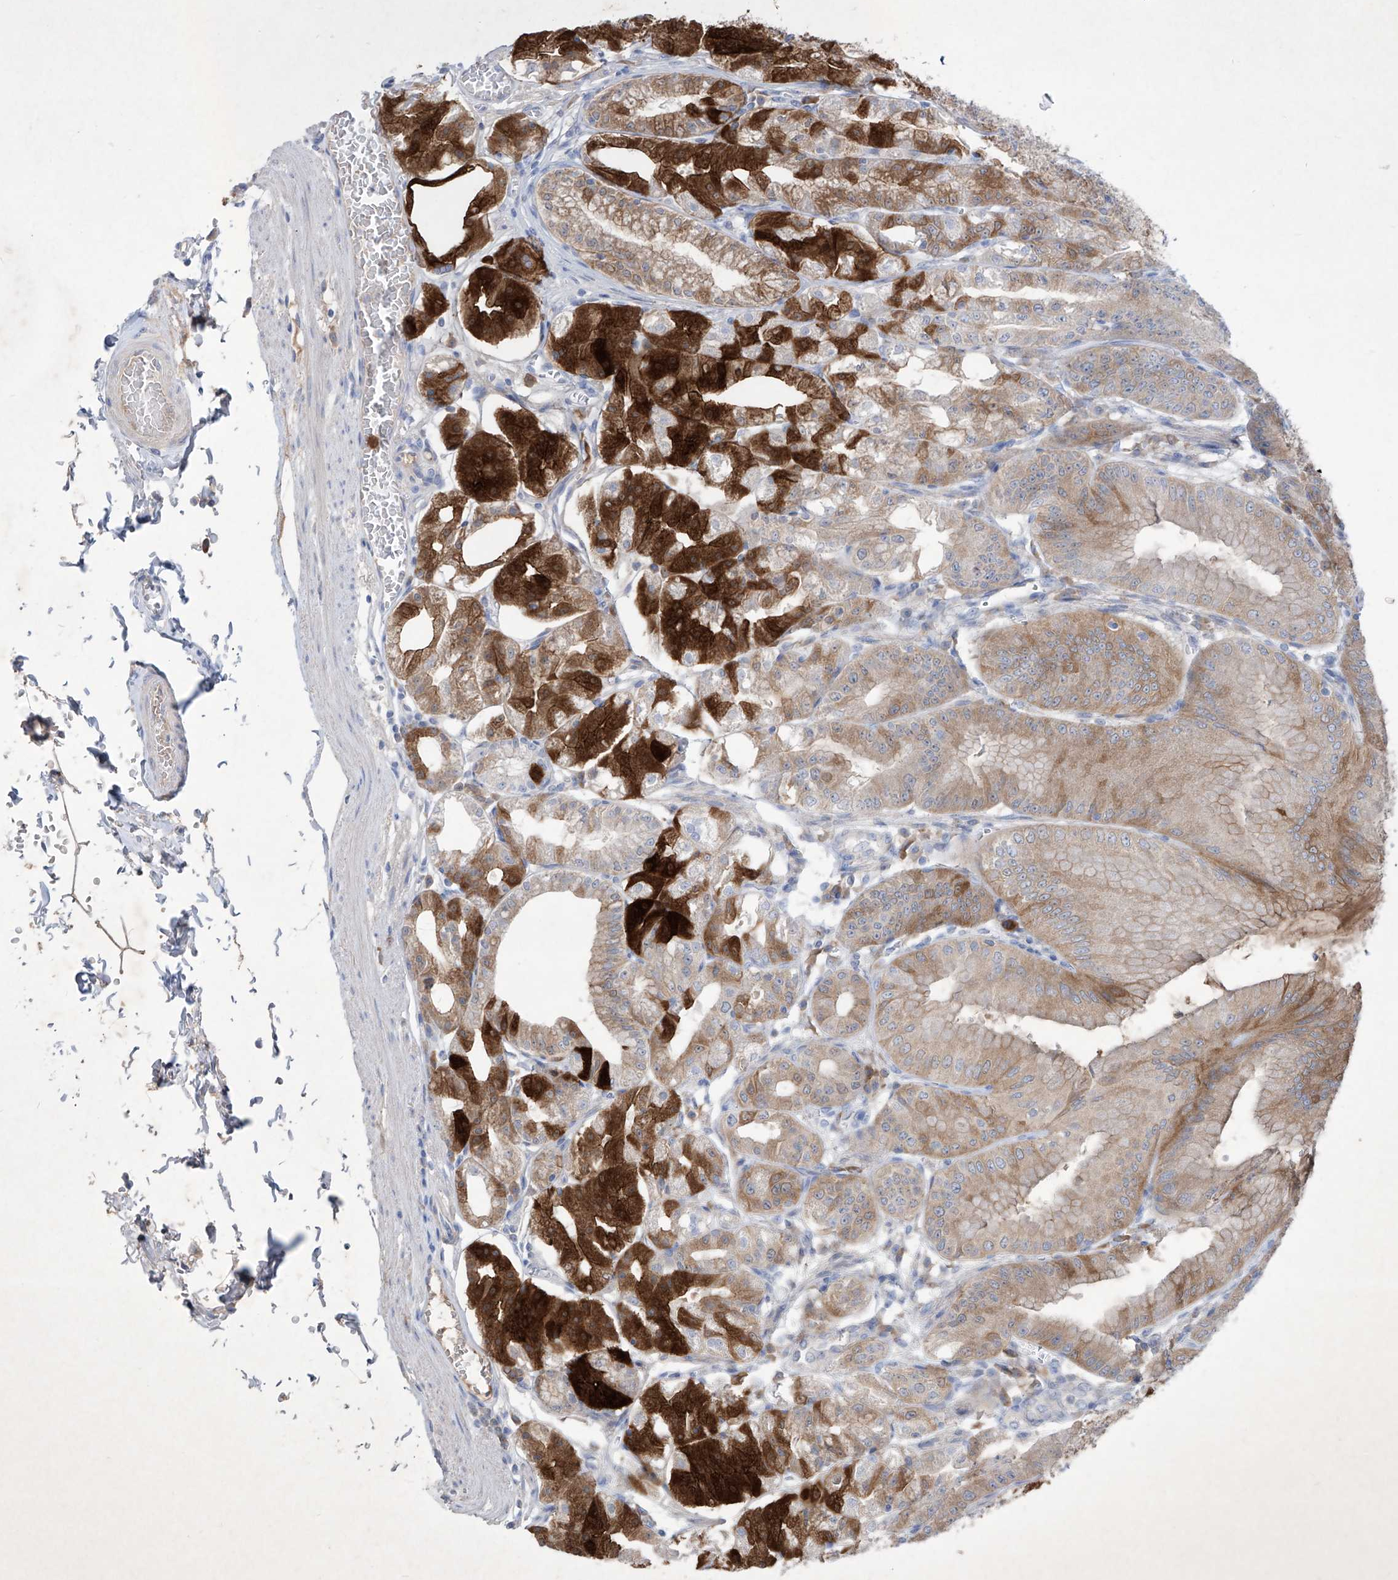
{"staining": {"intensity": "strong", "quantity": "<25%", "location": "cytoplasmic/membranous"}, "tissue": "stomach", "cell_type": "Glandular cells", "image_type": "normal", "snomed": [{"axis": "morphology", "description": "Normal tissue, NOS"}, {"axis": "topography", "description": "Stomach, lower"}], "caption": "Brown immunohistochemical staining in normal human stomach exhibits strong cytoplasmic/membranous staining in approximately <25% of glandular cells. (Brightfield microscopy of DAB IHC at high magnification).", "gene": "ASNS", "patient": {"sex": "male", "age": 71}}